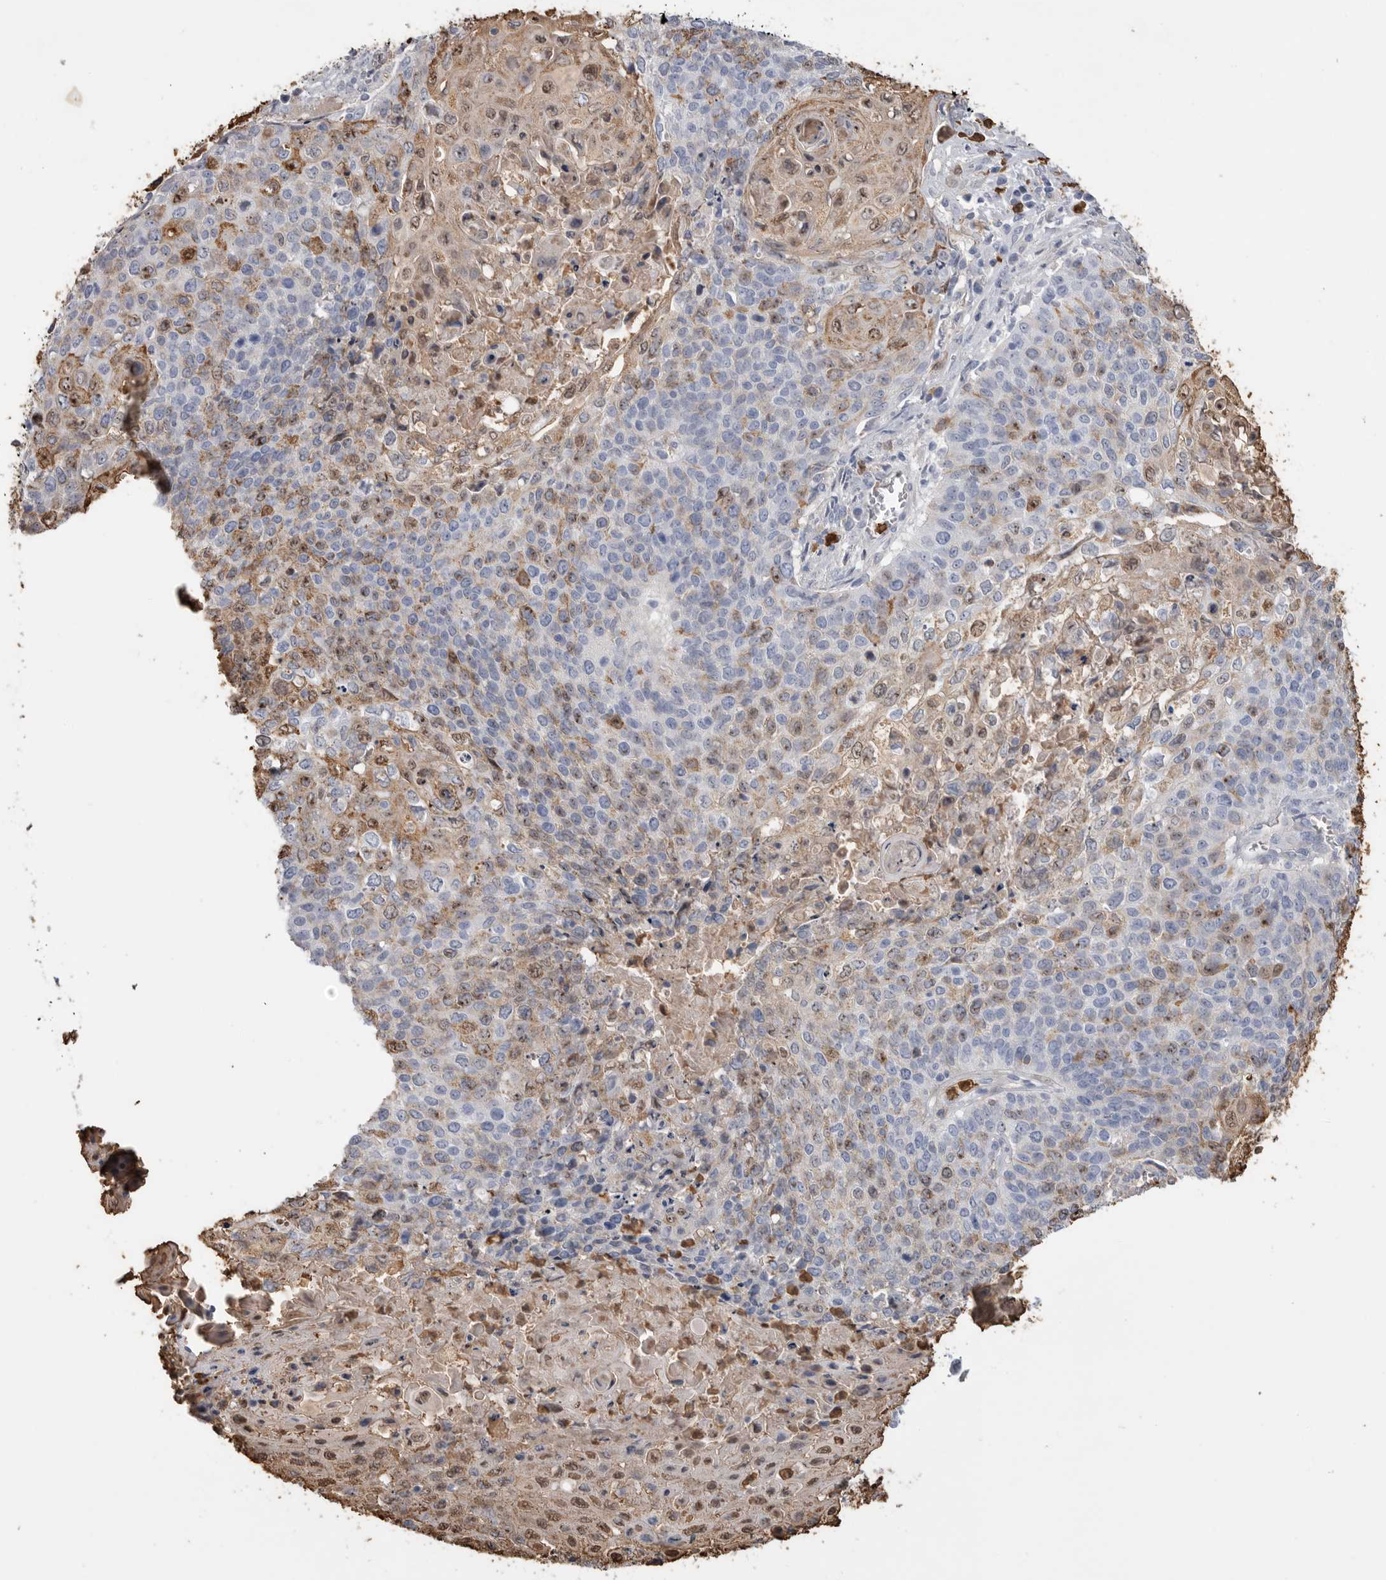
{"staining": {"intensity": "moderate", "quantity": "<25%", "location": "nuclear"}, "tissue": "cervical cancer", "cell_type": "Tumor cells", "image_type": "cancer", "snomed": [{"axis": "morphology", "description": "Squamous cell carcinoma, NOS"}, {"axis": "topography", "description": "Cervix"}], "caption": "This is an image of immunohistochemistry (IHC) staining of cervical cancer, which shows moderate expression in the nuclear of tumor cells.", "gene": "CYB561D1", "patient": {"sex": "female", "age": 39}}